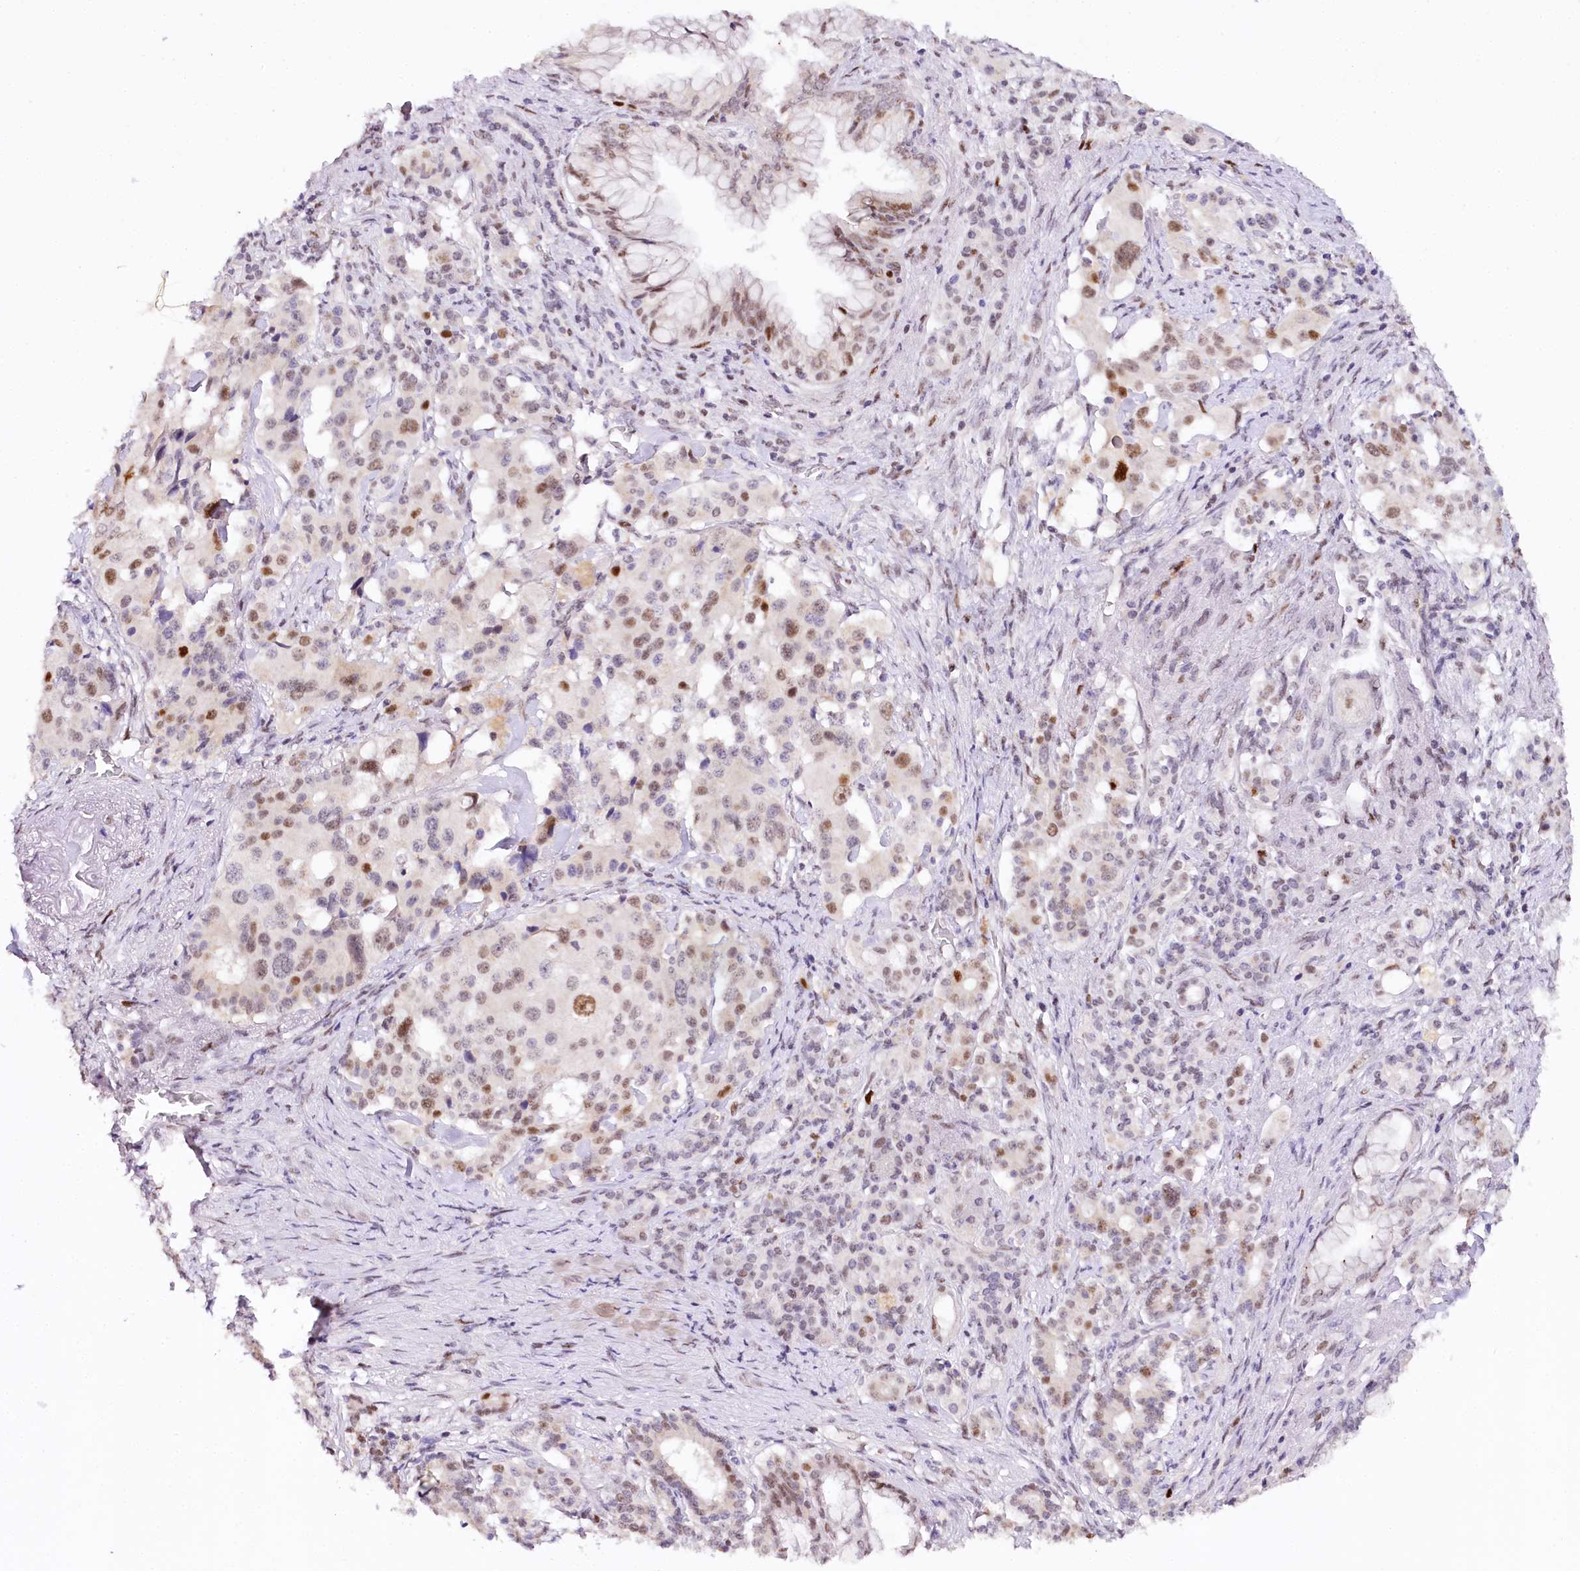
{"staining": {"intensity": "moderate", "quantity": "25%-75%", "location": "nuclear"}, "tissue": "pancreatic cancer", "cell_type": "Tumor cells", "image_type": "cancer", "snomed": [{"axis": "morphology", "description": "Adenocarcinoma, NOS"}, {"axis": "topography", "description": "Pancreas"}], "caption": "Immunohistochemistry (DAB (3,3'-diaminobenzidine)) staining of human pancreatic adenocarcinoma demonstrates moderate nuclear protein positivity in about 25%-75% of tumor cells.", "gene": "TP53", "patient": {"sex": "female", "age": 74}}